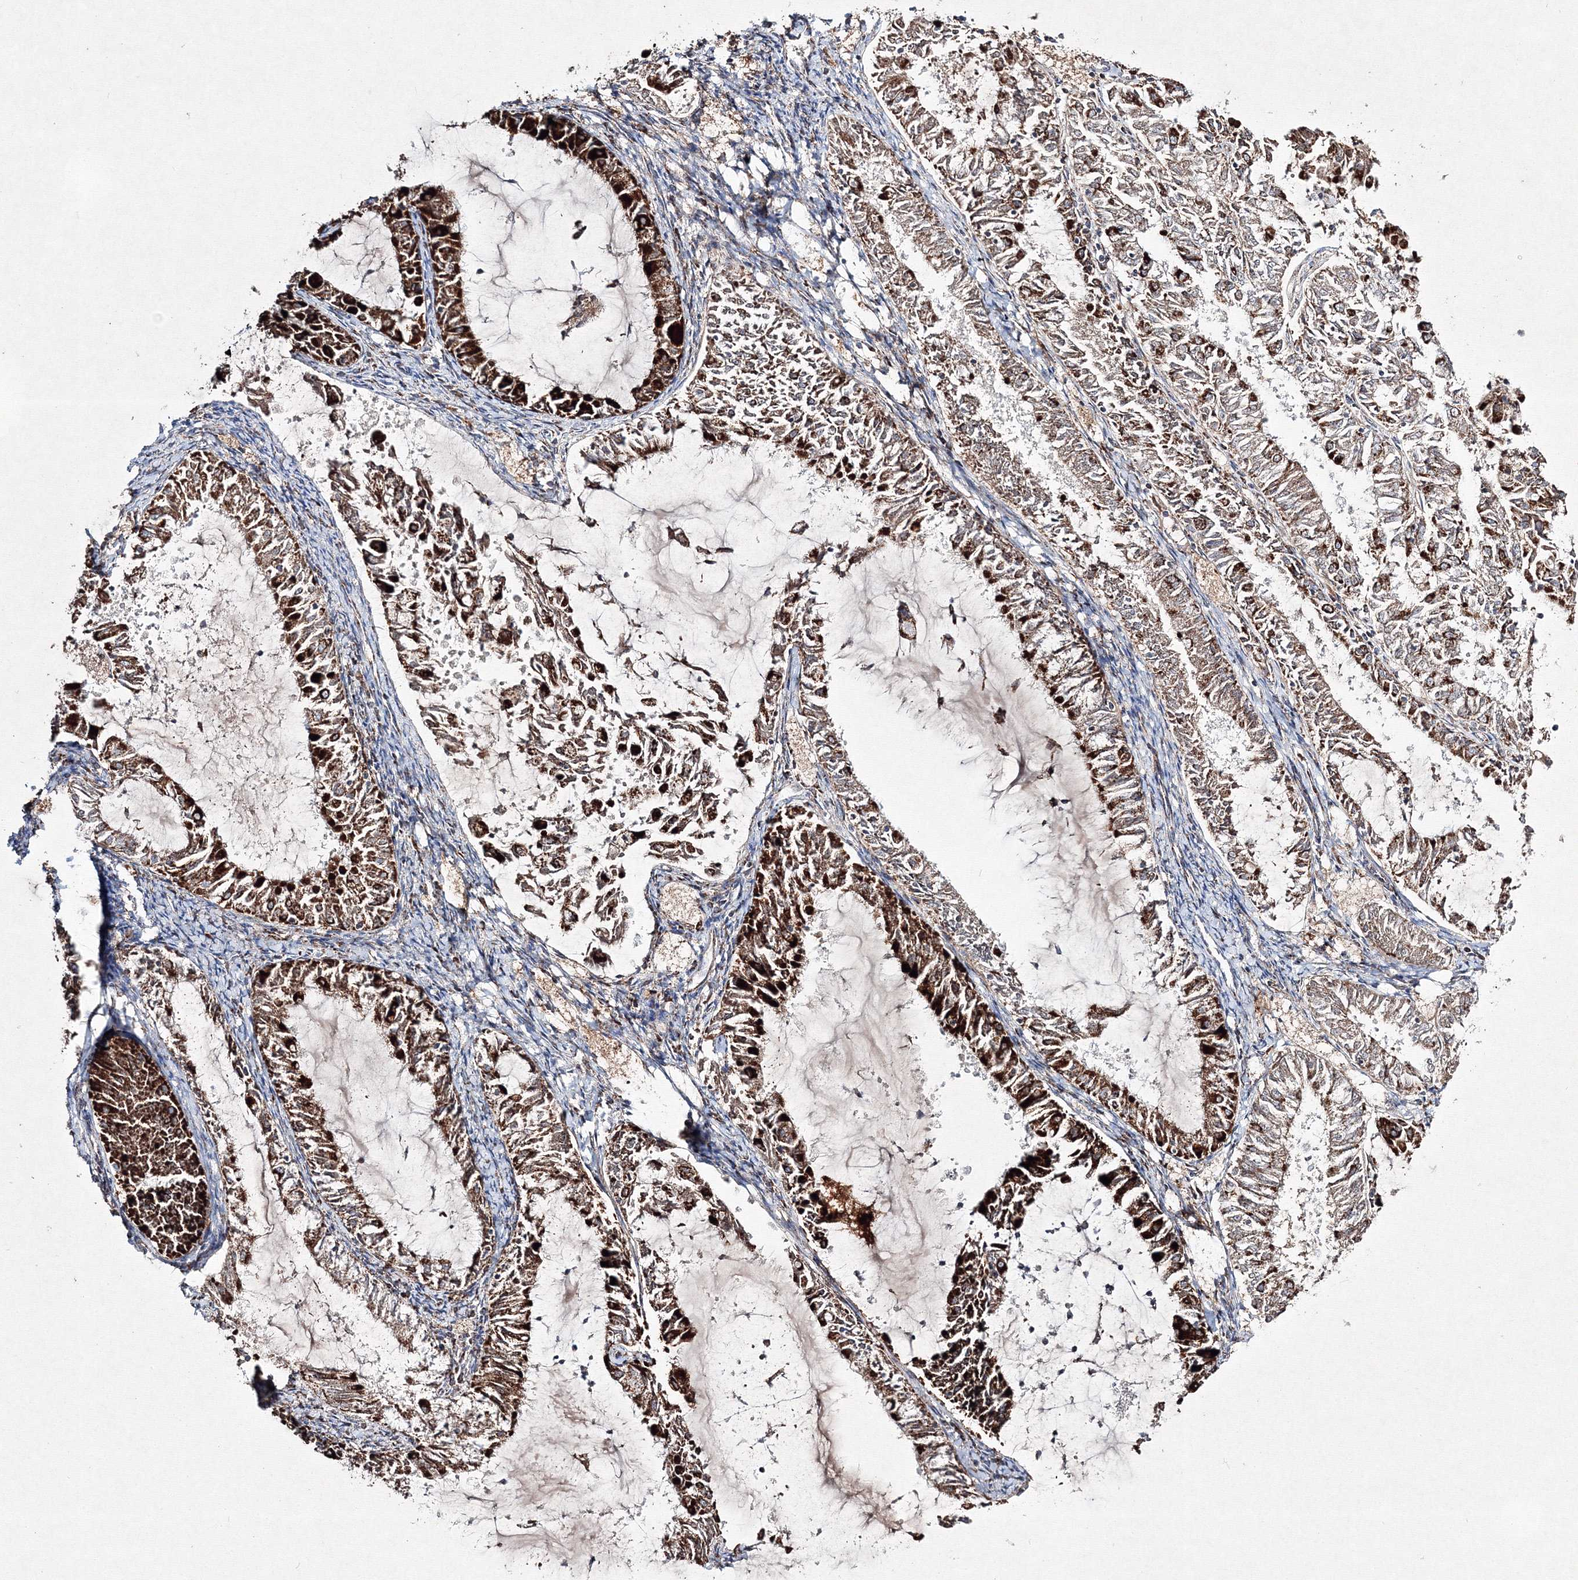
{"staining": {"intensity": "strong", "quantity": ">75%", "location": "cytoplasmic/membranous"}, "tissue": "endometrial cancer", "cell_type": "Tumor cells", "image_type": "cancer", "snomed": [{"axis": "morphology", "description": "Adenocarcinoma, NOS"}, {"axis": "topography", "description": "Endometrium"}], "caption": "DAB (3,3'-diaminobenzidine) immunohistochemical staining of human endometrial cancer (adenocarcinoma) shows strong cytoplasmic/membranous protein positivity in about >75% of tumor cells. The staining was performed using DAB, with brown indicating positive protein expression. Nuclei are stained blue with hematoxylin.", "gene": "IGSF9", "patient": {"sex": "female", "age": 57}}